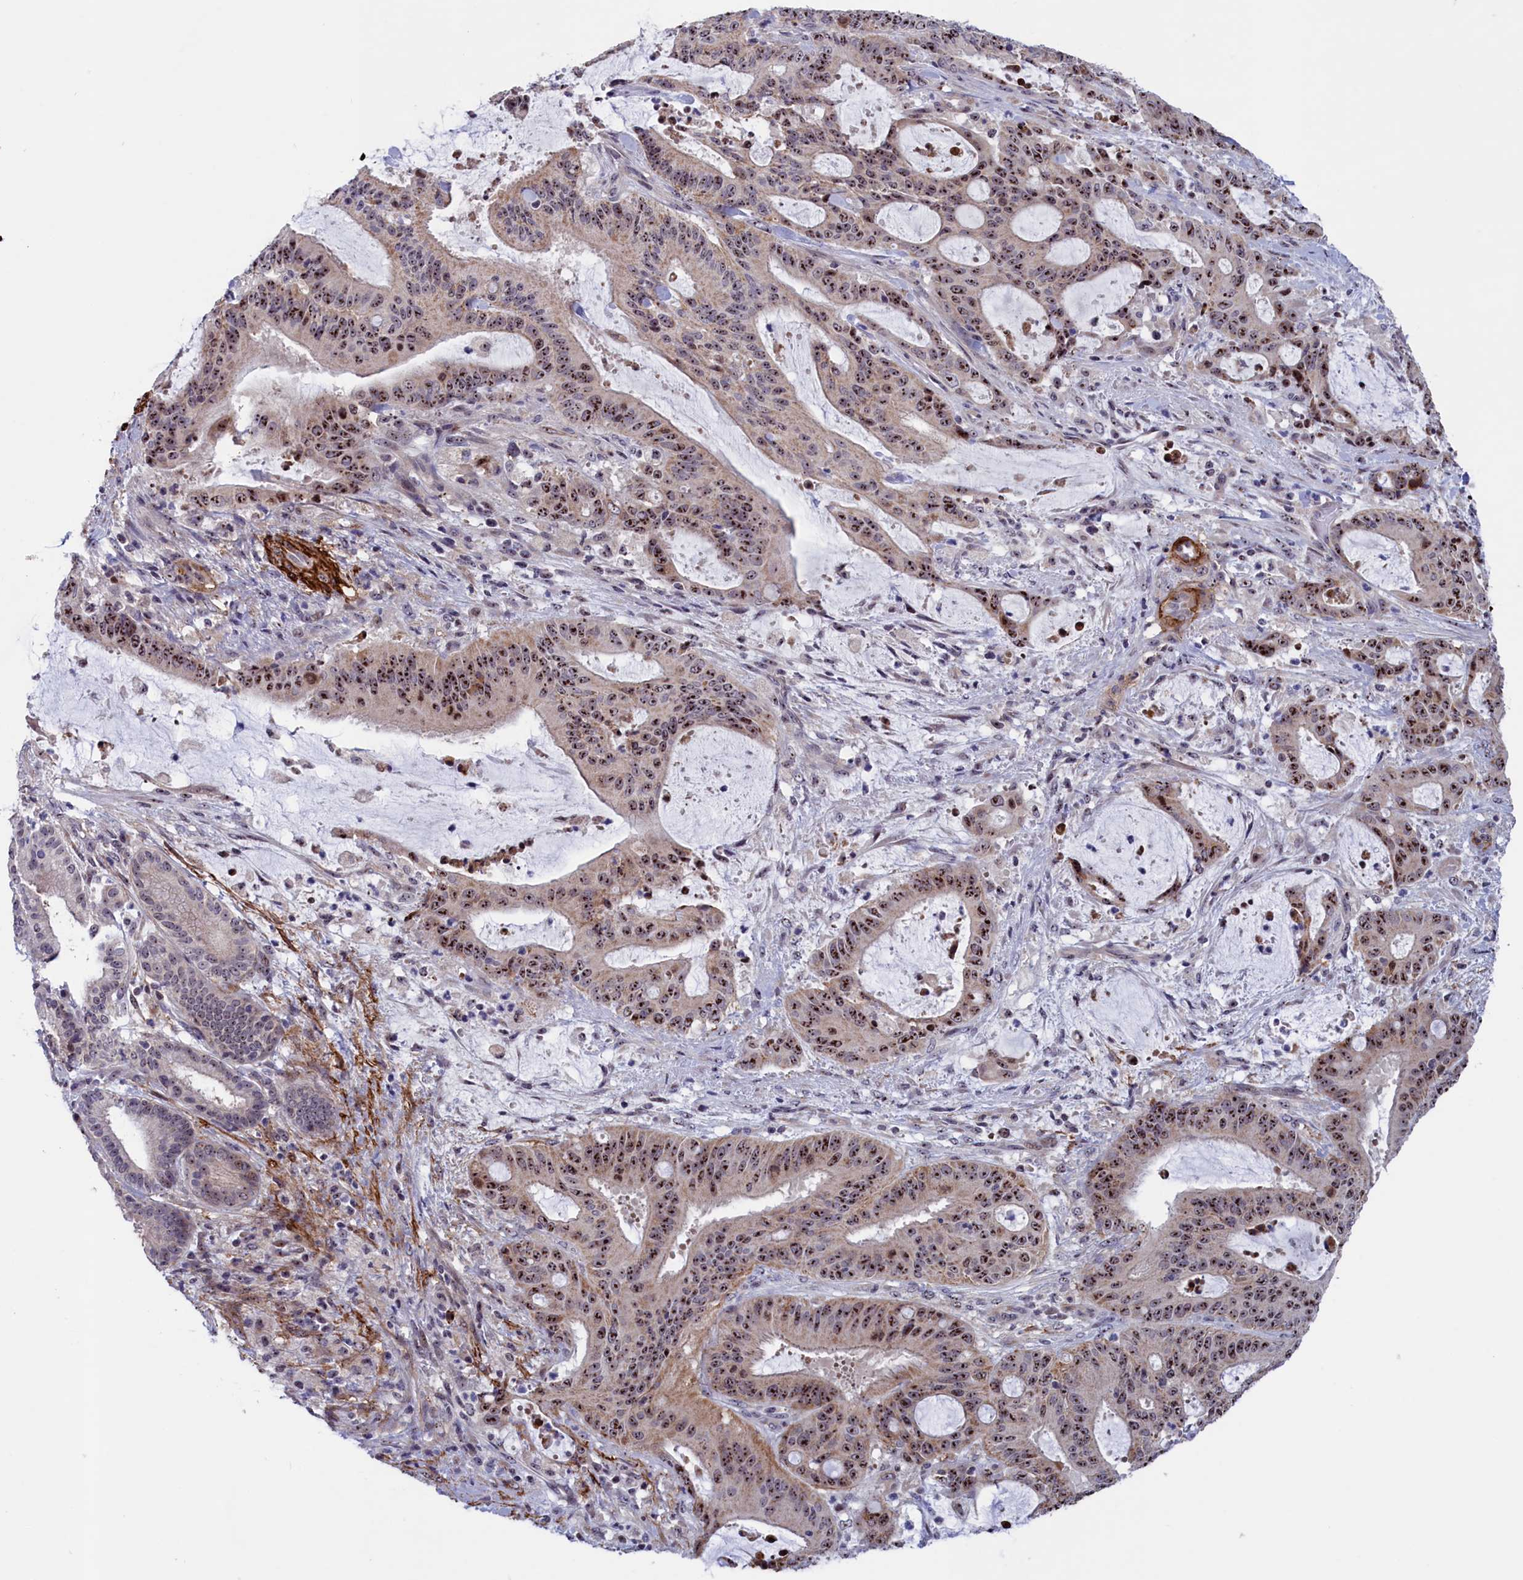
{"staining": {"intensity": "strong", "quantity": ">75%", "location": "nuclear"}, "tissue": "liver cancer", "cell_type": "Tumor cells", "image_type": "cancer", "snomed": [{"axis": "morphology", "description": "Normal tissue, NOS"}, {"axis": "morphology", "description": "Cholangiocarcinoma"}, {"axis": "topography", "description": "Liver"}, {"axis": "topography", "description": "Peripheral nerve tissue"}], "caption": "IHC of human liver cancer reveals high levels of strong nuclear expression in about >75% of tumor cells.", "gene": "PPAN", "patient": {"sex": "female", "age": 73}}